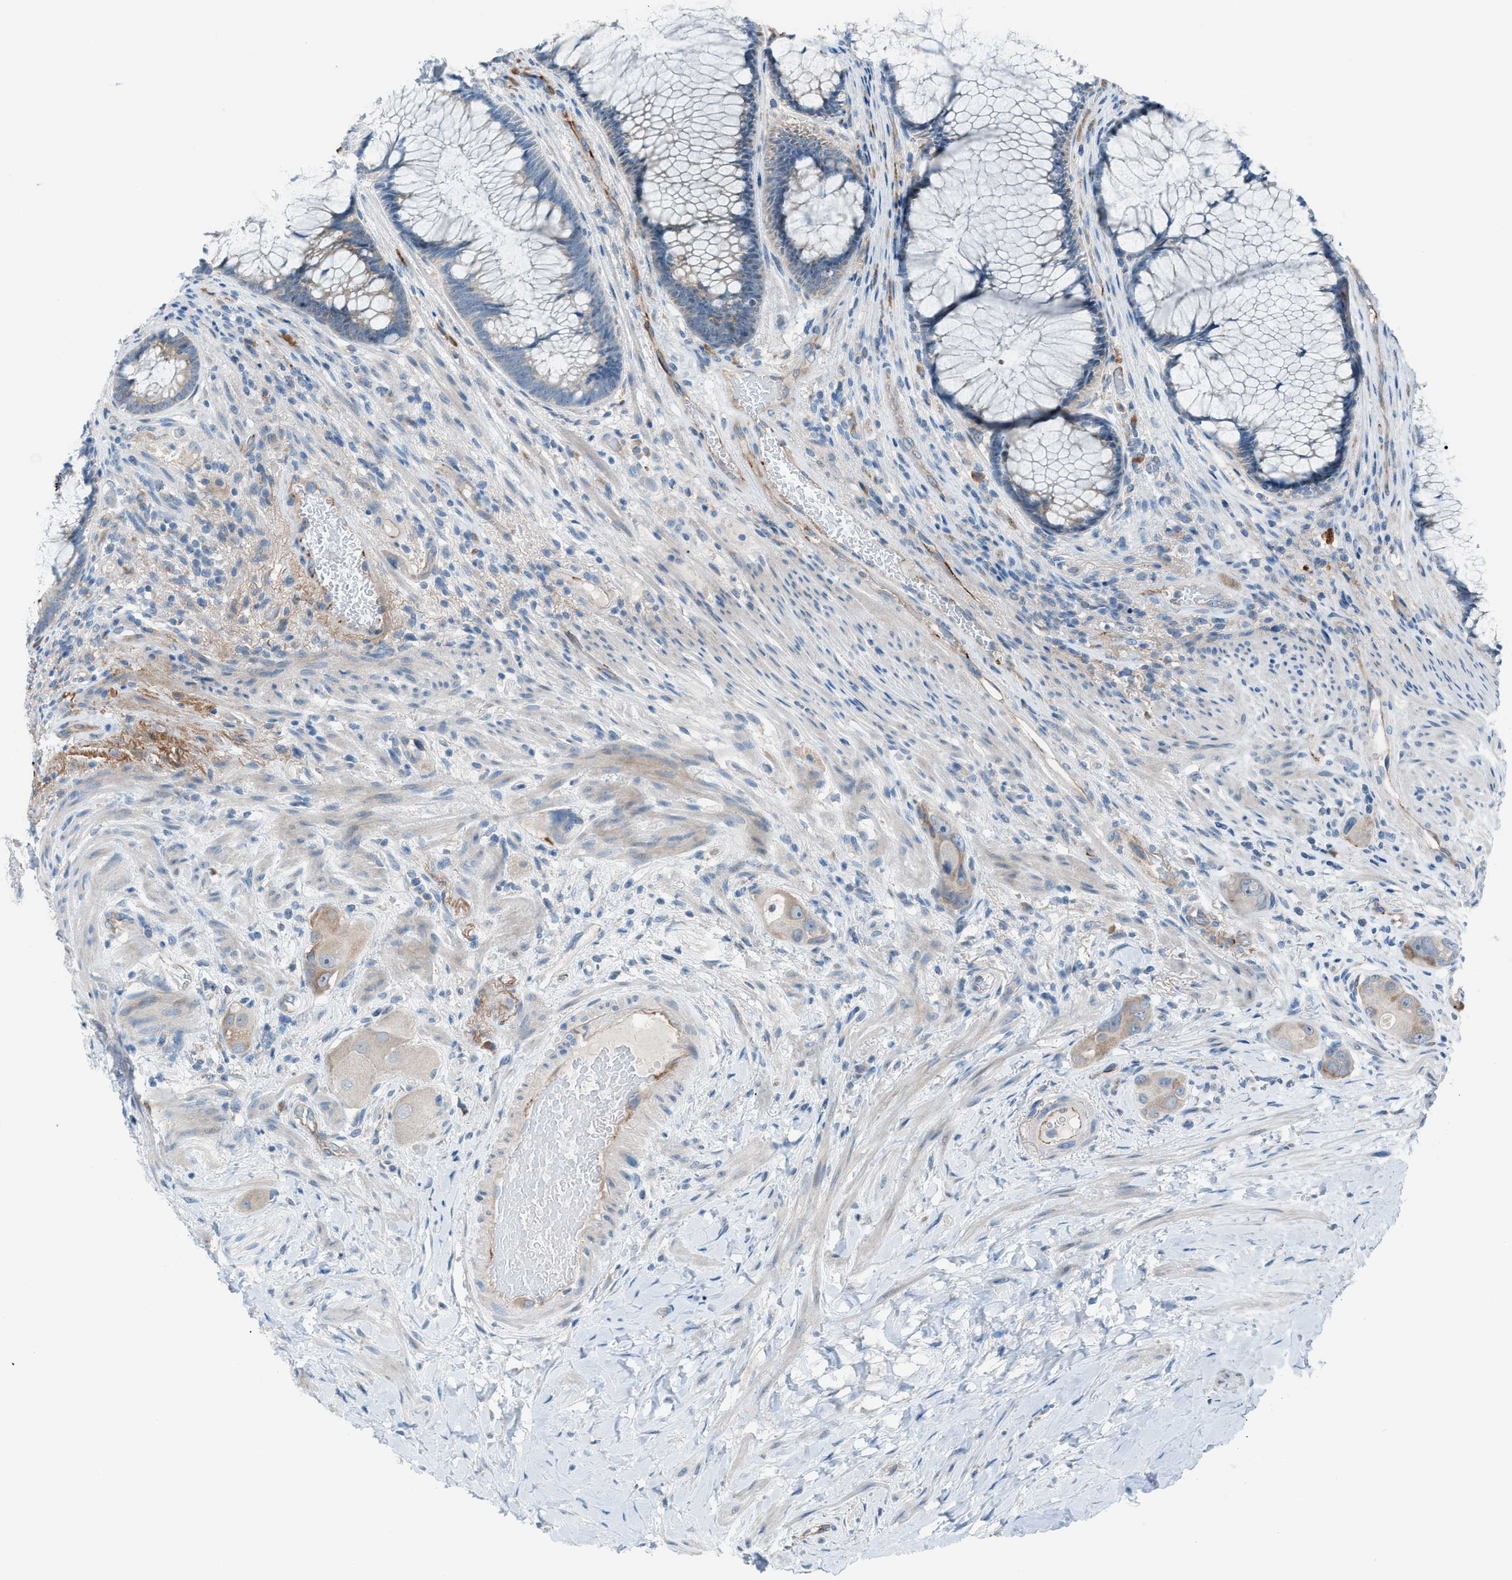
{"staining": {"intensity": "weak", "quantity": "25%-75%", "location": "cytoplasmic/membranous"}, "tissue": "colorectal cancer", "cell_type": "Tumor cells", "image_type": "cancer", "snomed": [{"axis": "morphology", "description": "Adenocarcinoma, NOS"}, {"axis": "topography", "description": "Rectum"}], "caption": "Immunohistochemical staining of colorectal cancer (adenocarcinoma) demonstrates low levels of weak cytoplasmic/membranous protein expression in about 25%-75% of tumor cells. The staining is performed using DAB brown chromogen to label protein expression. The nuclei are counter-stained blue using hematoxylin.", "gene": "HEG1", "patient": {"sex": "male", "age": 51}}